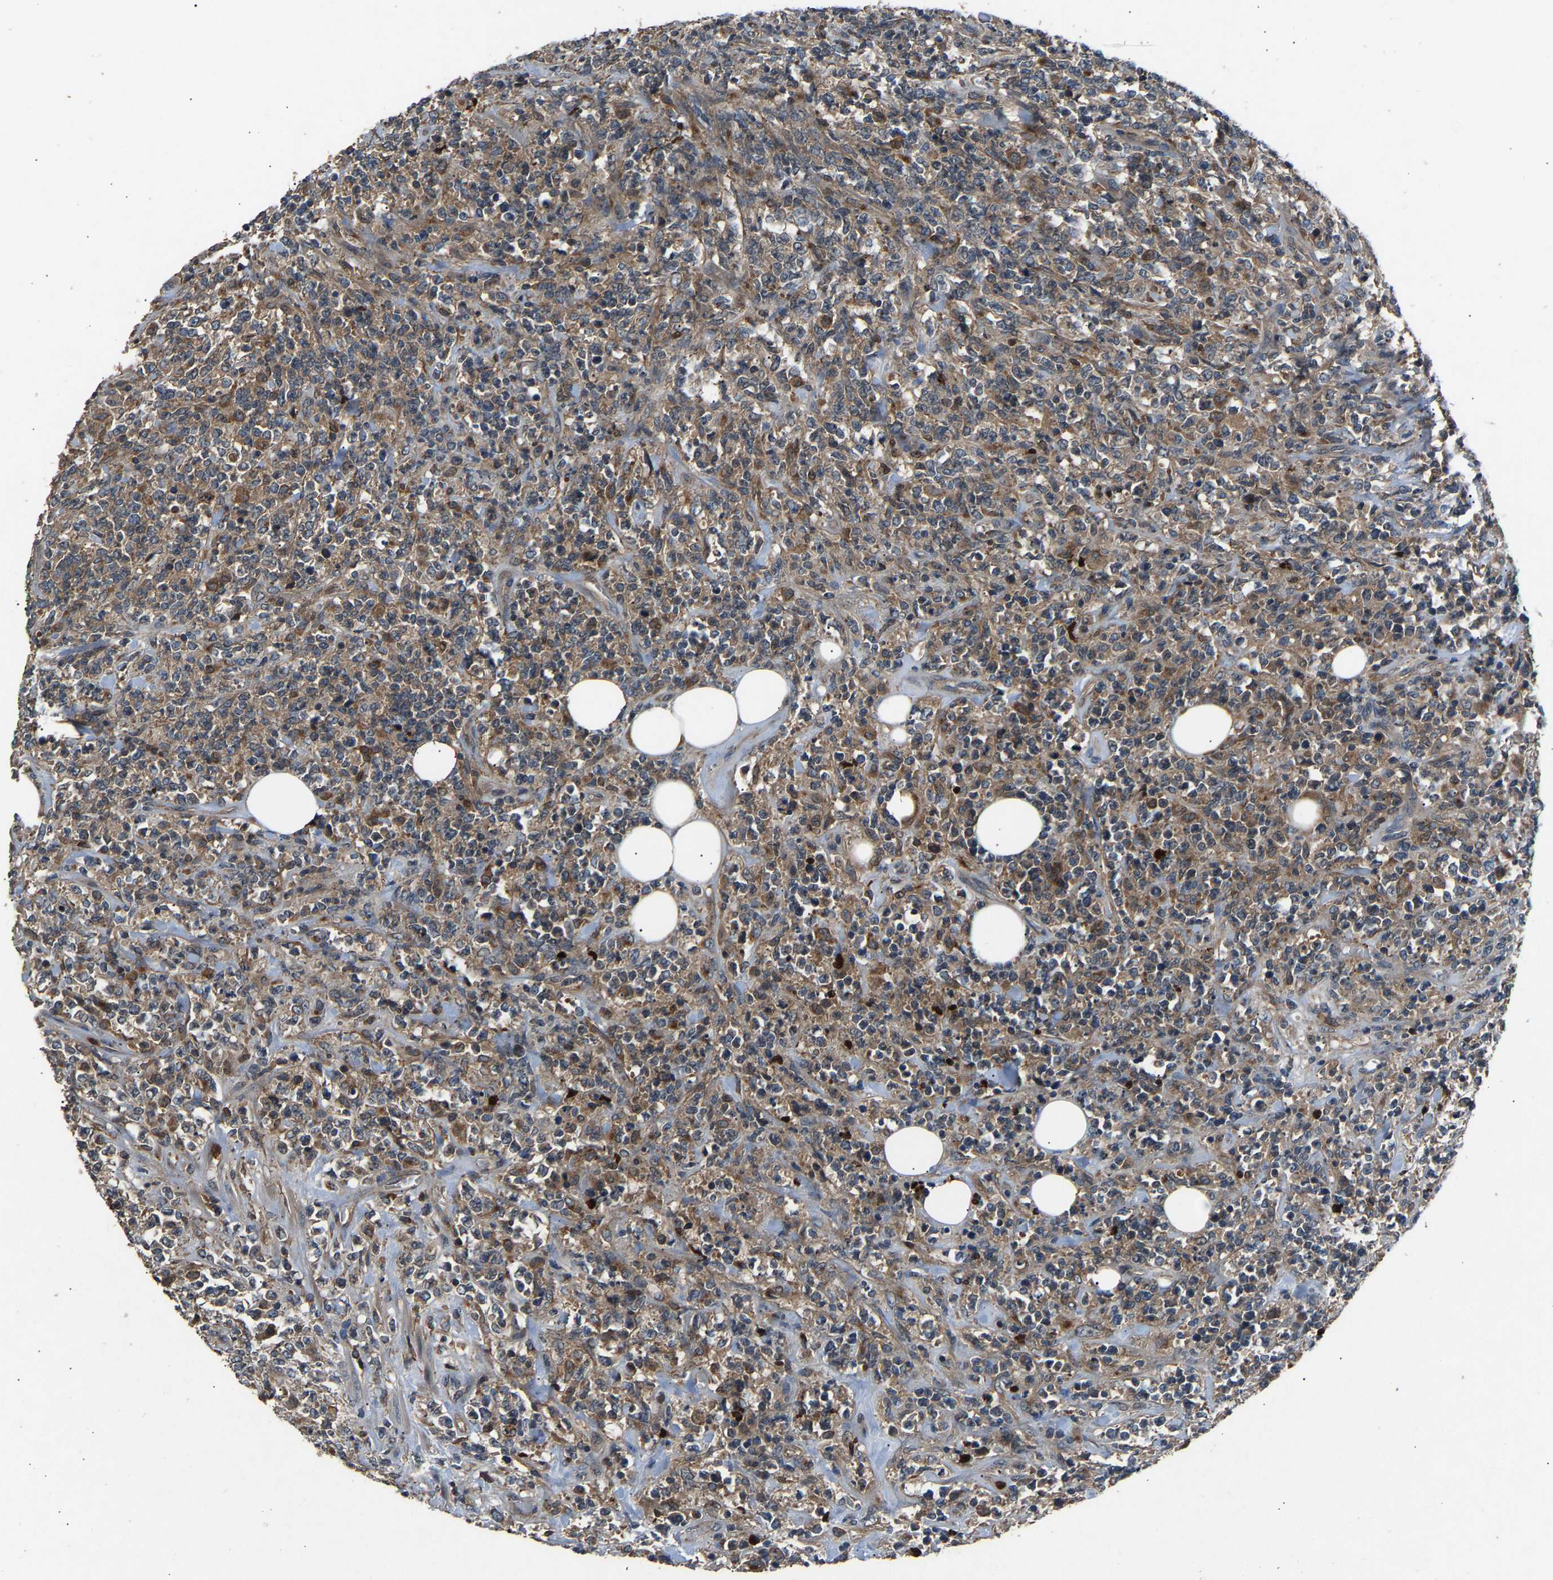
{"staining": {"intensity": "moderate", "quantity": ">75%", "location": "cytoplasmic/membranous"}, "tissue": "lymphoma", "cell_type": "Tumor cells", "image_type": "cancer", "snomed": [{"axis": "morphology", "description": "Malignant lymphoma, non-Hodgkin's type, High grade"}, {"axis": "topography", "description": "Soft tissue"}], "caption": "The image exhibits staining of lymphoma, revealing moderate cytoplasmic/membranous protein positivity (brown color) within tumor cells. The staining was performed using DAB to visualize the protein expression in brown, while the nuclei were stained in blue with hematoxylin (Magnification: 20x).", "gene": "PPID", "patient": {"sex": "male", "age": 18}}